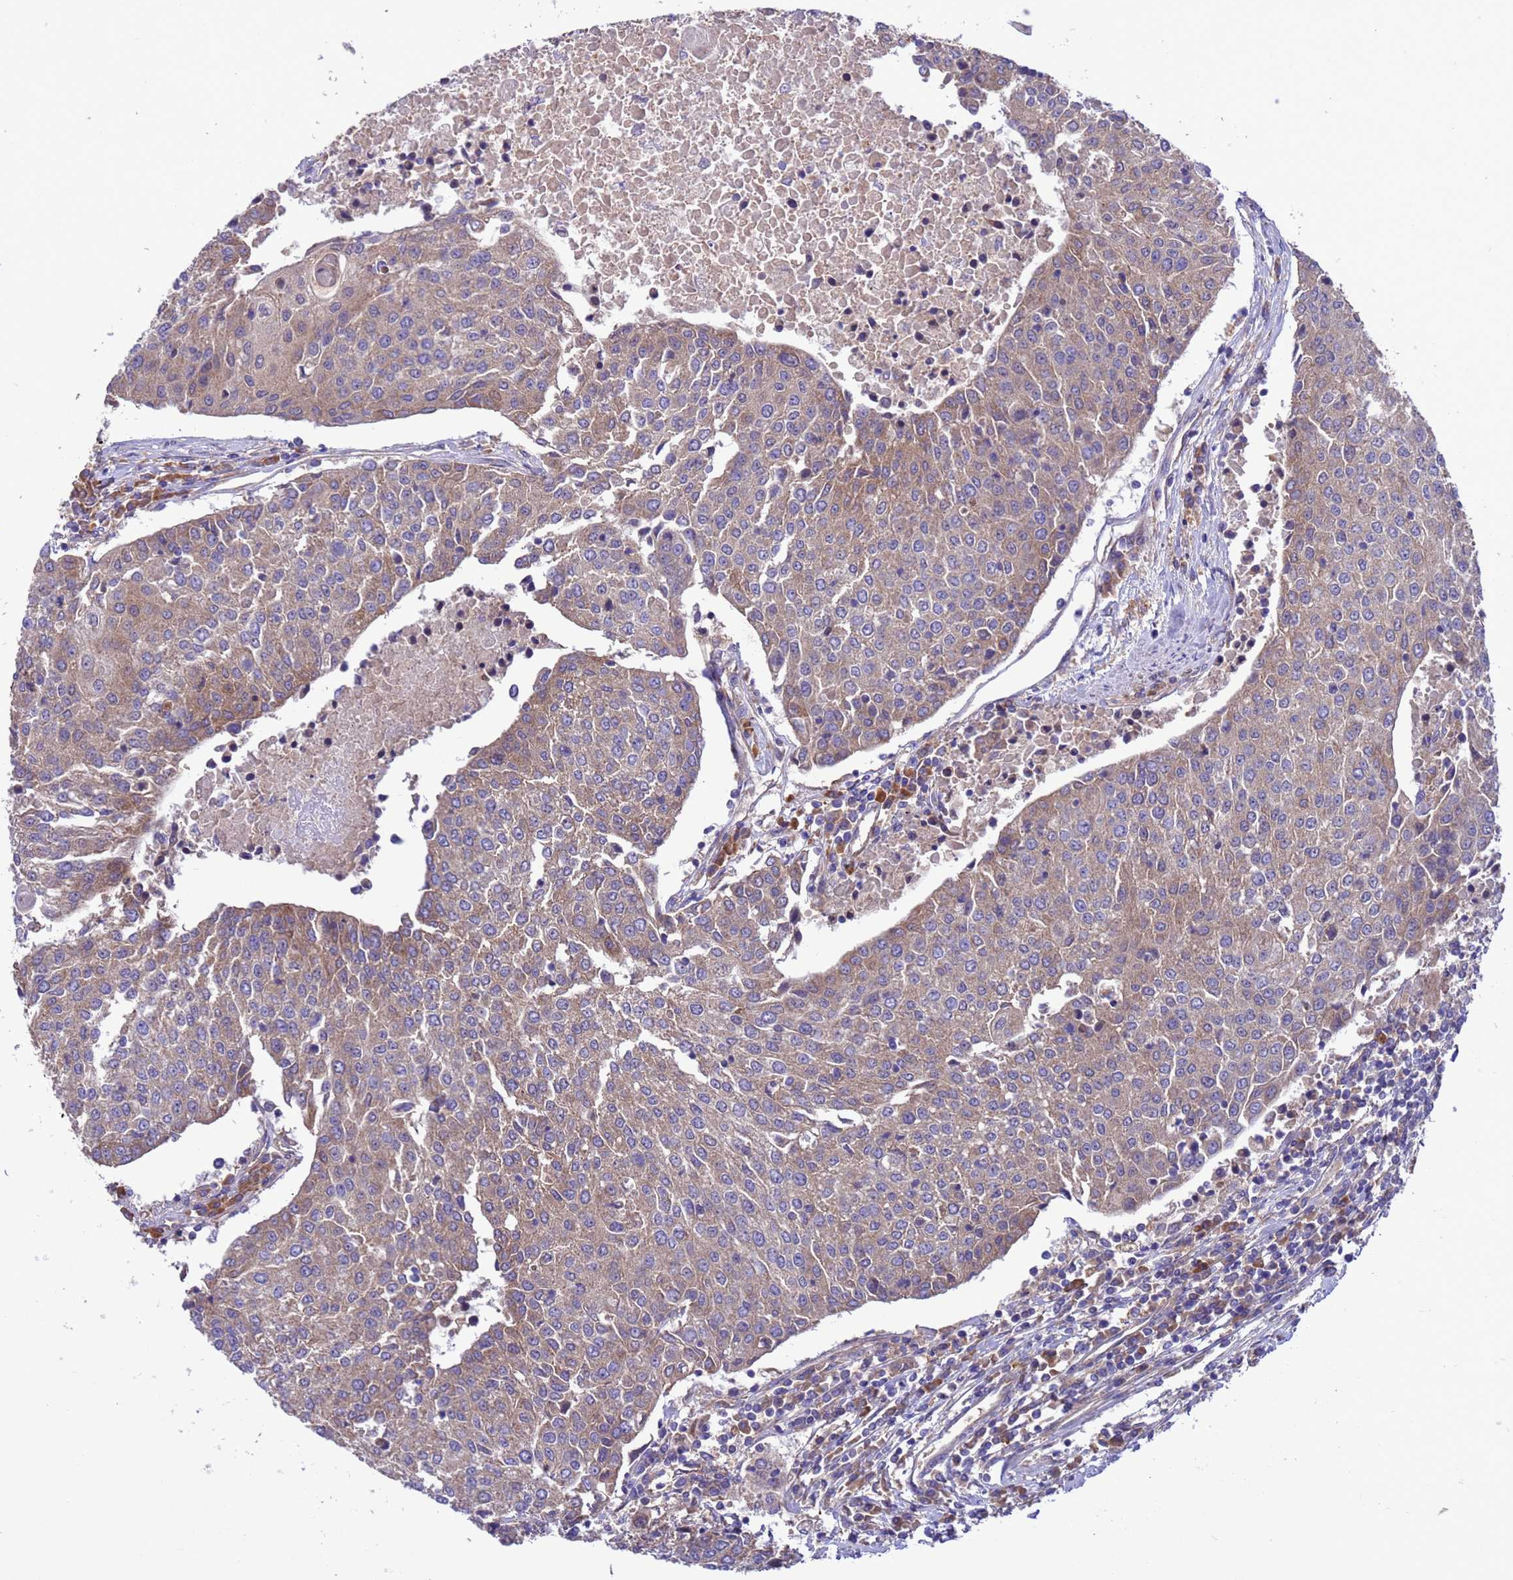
{"staining": {"intensity": "weak", "quantity": ">75%", "location": "cytoplasmic/membranous"}, "tissue": "urothelial cancer", "cell_type": "Tumor cells", "image_type": "cancer", "snomed": [{"axis": "morphology", "description": "Urothelial carcinoma, High grade"}, {"axis": "topography", "description": "Urinary bladder"}], "caption": "Immunohistochemical staining of human high-grade urothelial carcinoma demonstrates low levels of weak cytoplasmic/membranous expression in about >75% of tumor cells.", "gene": "ARHGAP12", "patient": {"sex": "female", "age": 85}}